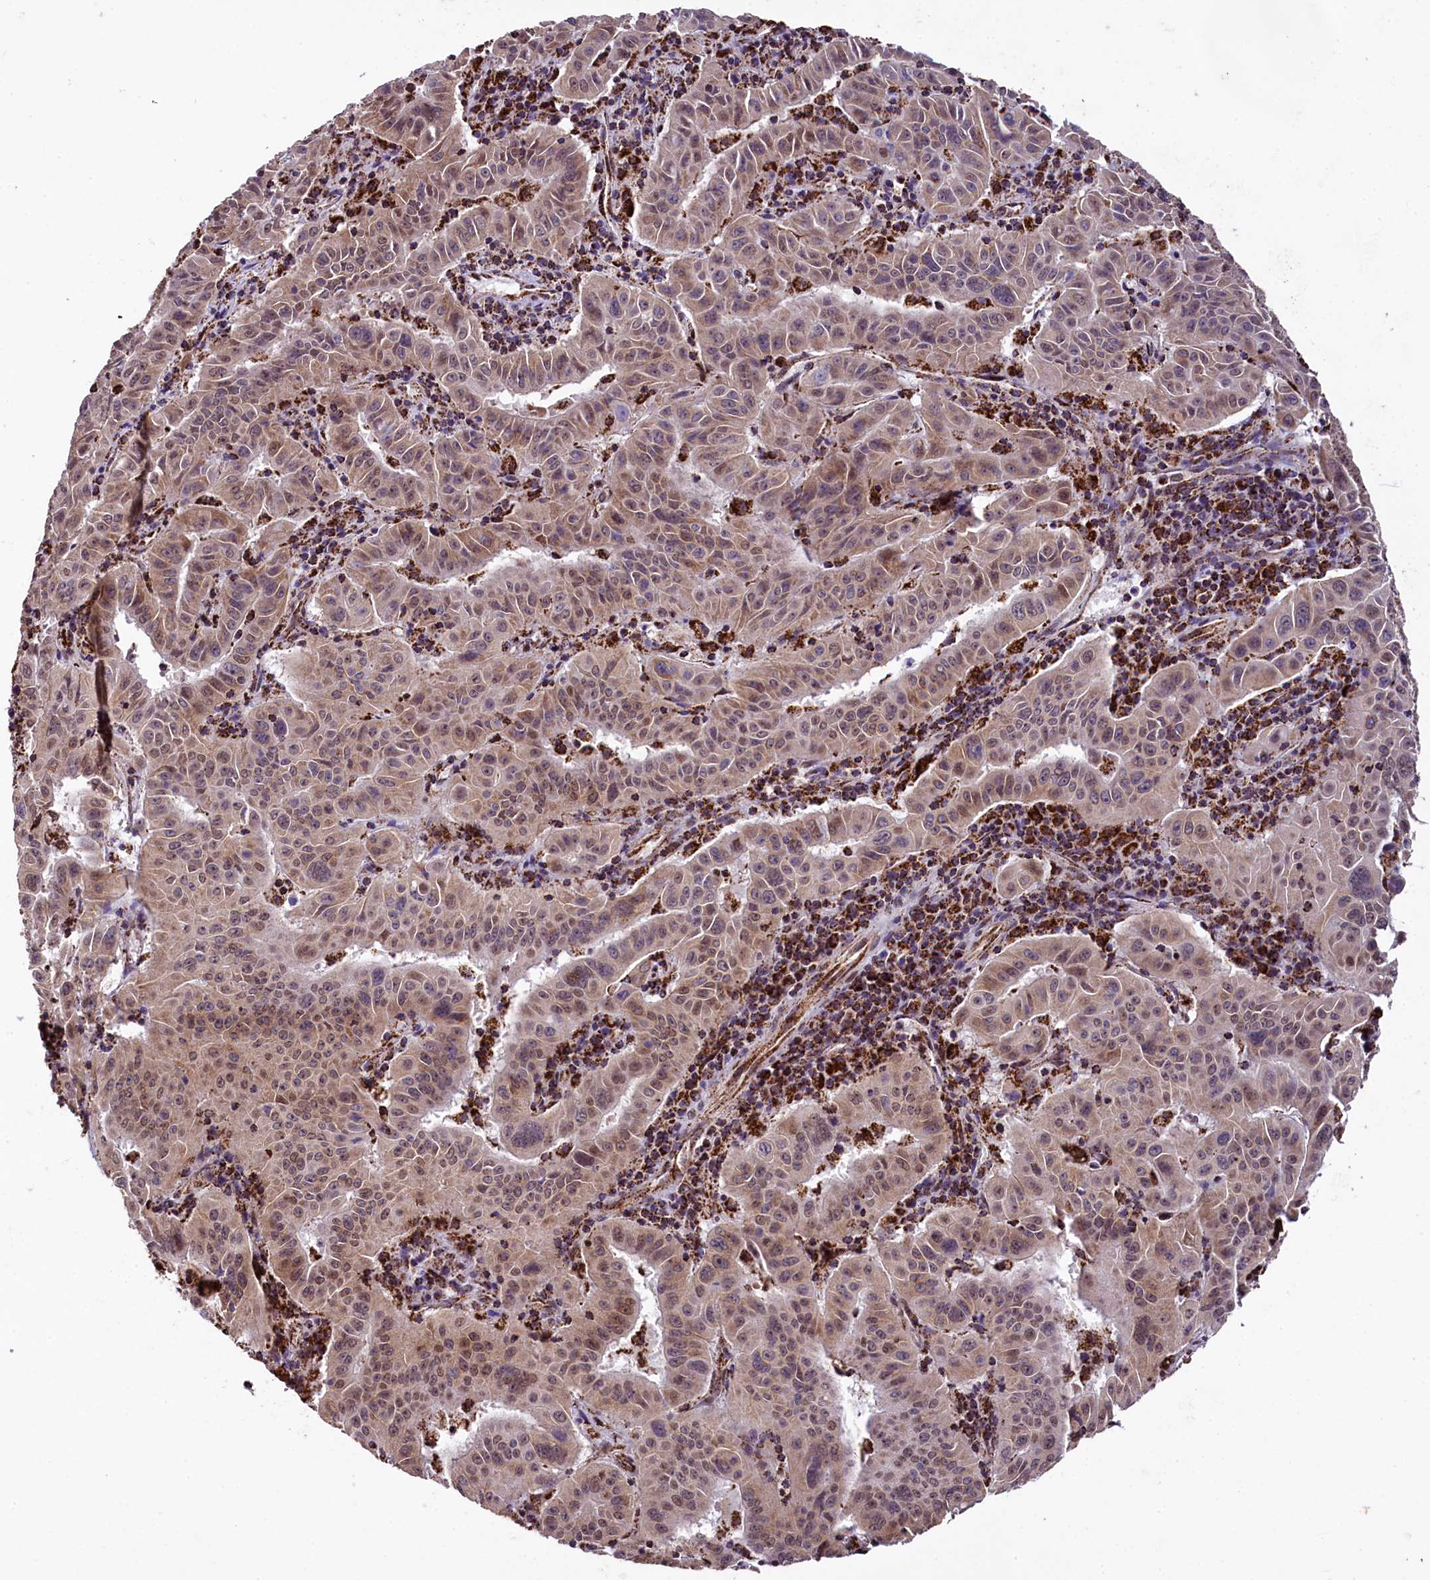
{"staining": {"intensity": "weak", "quantity": "<25%", "location": "cytoplasmic/membranous,nuclear"}, "tissue": "pancreatic cancer", "cell_type": "Tumor cells", "image_type": "cancer", "snomed": [{"axis": "morphology", "description": "Adenocarcinoma, NOS"}, {"axis": "topography", "description": "Pancreas"}], "caption": "An IHC photomicrograph of pancreatic cancer is shown. There is no staining in tumor cells of pancreatic cancer.", "gene": "KLC2", "patient": {"sex": "male", "age": 63}}